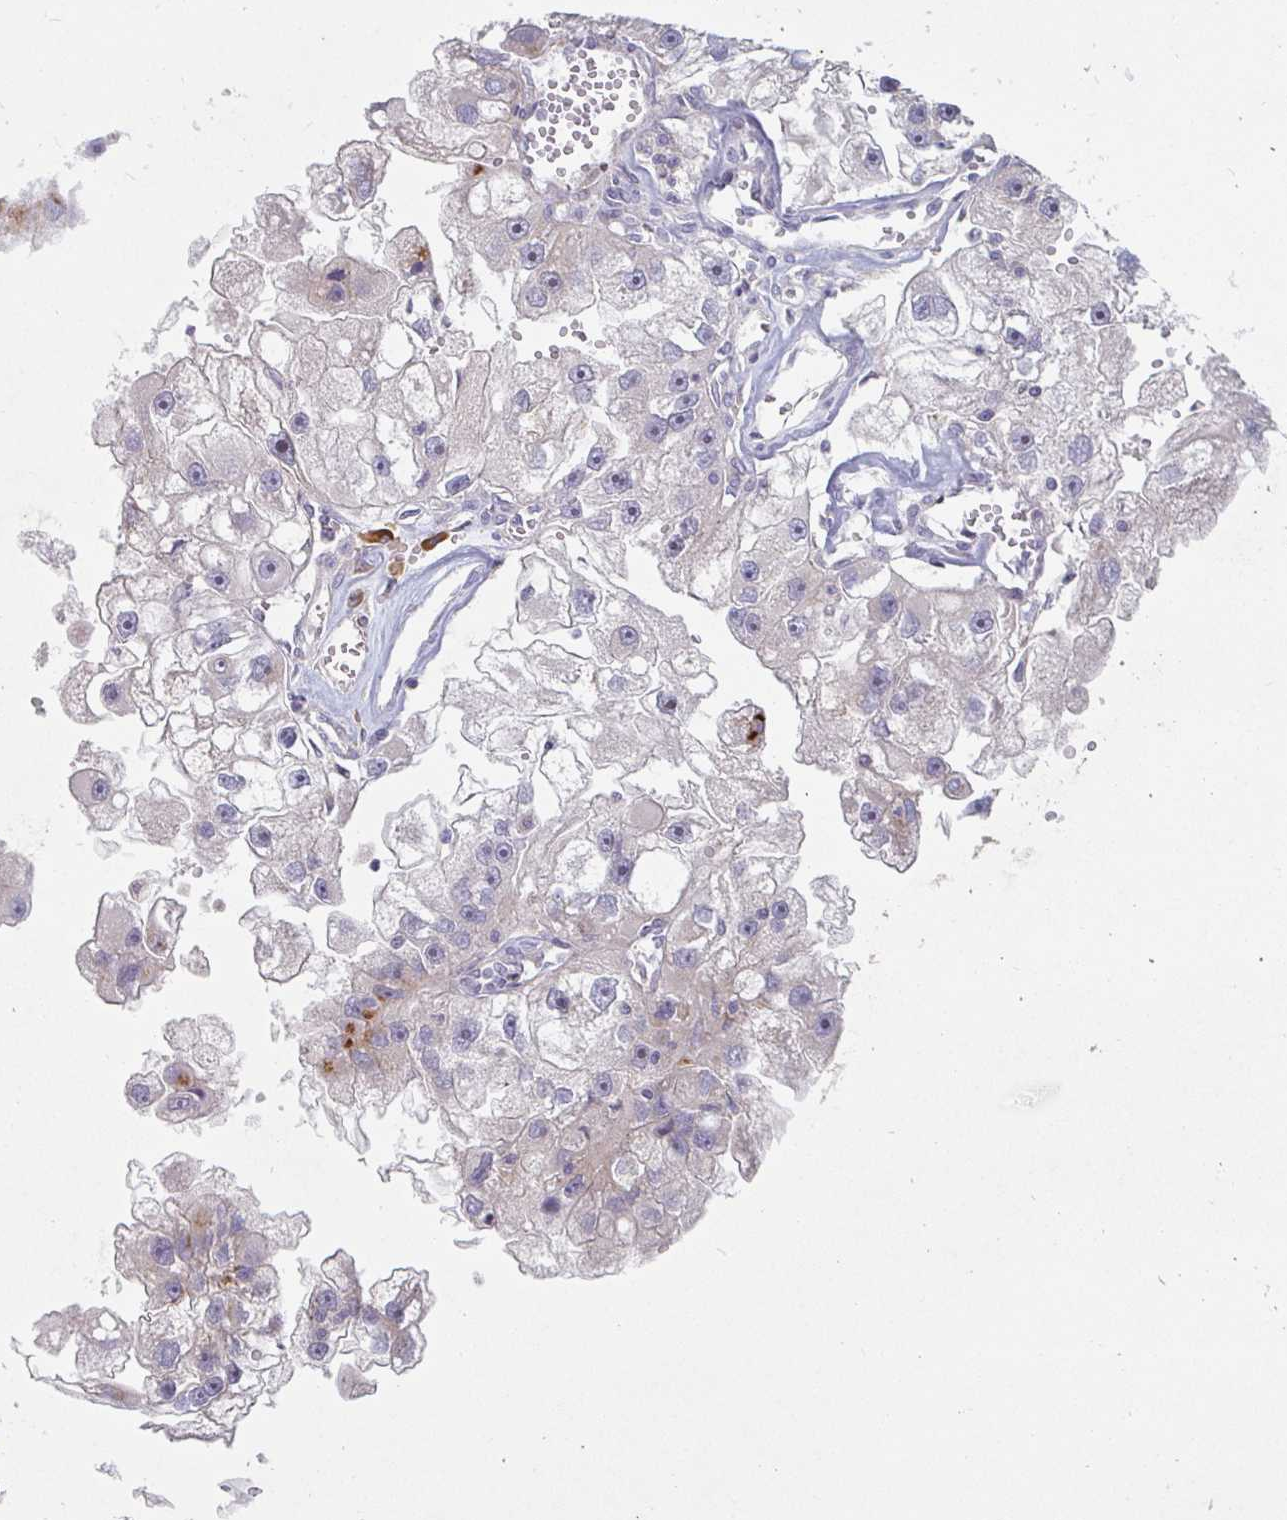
{"staining": {"intensity": "negative", "quantity": "none", "location": "none"}, "tissue": "renal cancer", "cell_type": "Tumor cells", "image_type": "cancer", "snomed": [{"axis": "morphology", "description": "Adenocarcinoma, NOS"}, {"axis": "topography", "description": "Kidney"}], "caption": "This is an immunohistochemistry (IHC) image of renal adenocarcinoma. There is no expression in tumor cells.", "gene": "SSH2", "patient": {"sex": "male", "age": 63}}